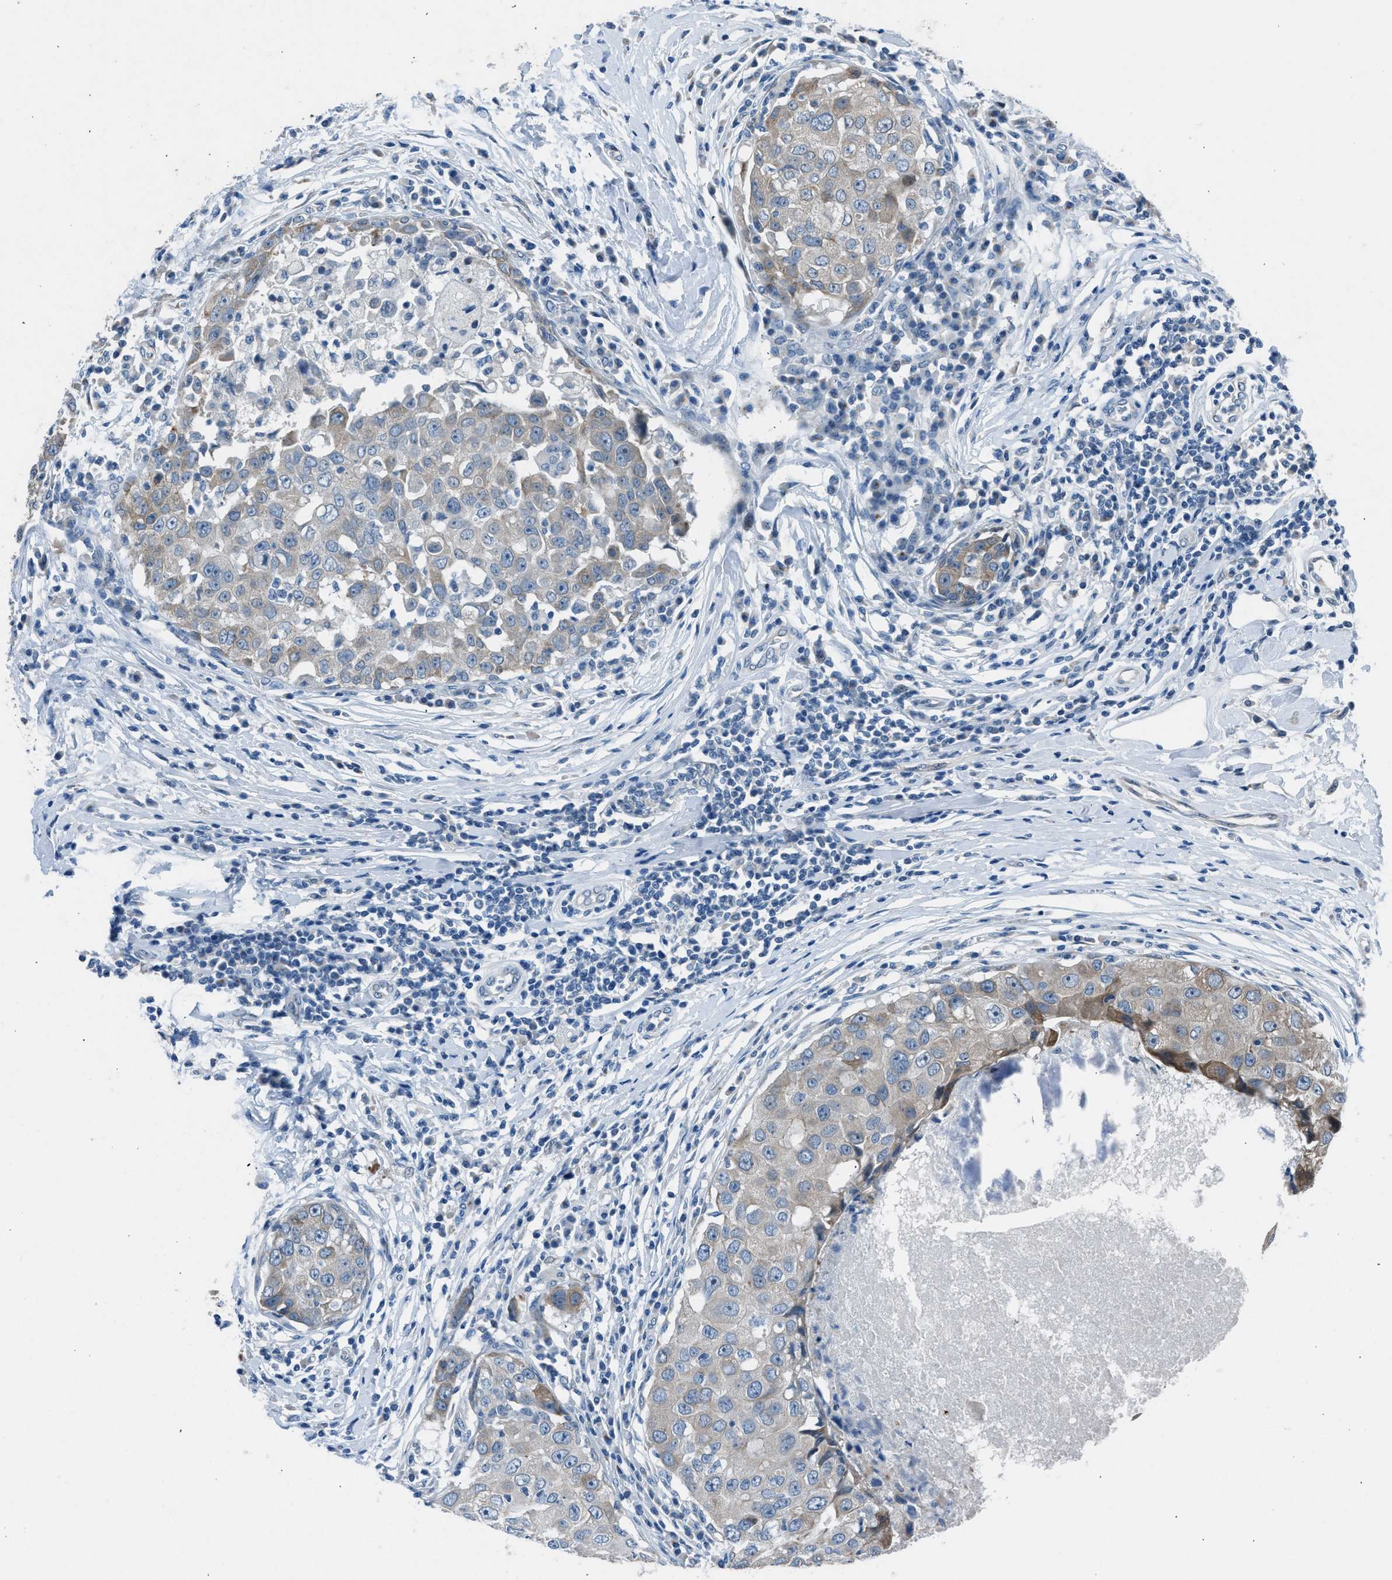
{"staining": {"intensity": "weak", "quantity": "<25%", "location": "cytoplasmic/membranous"}, "tissue": "breast cancer", "cell_type": "Tumor cells", "image_type": "cancer", "snomed": [{"axis": "morphology", "description": "Duct carcinoma"}, {"axis": "topography", "description": "Breast"}], "caption": "Immunohistochemistry of human breast intraductal carcinoma demonstrates no staining in tumor cells.", "gene": "RNF41", "patient": {"sex": "female", "age": 27}}